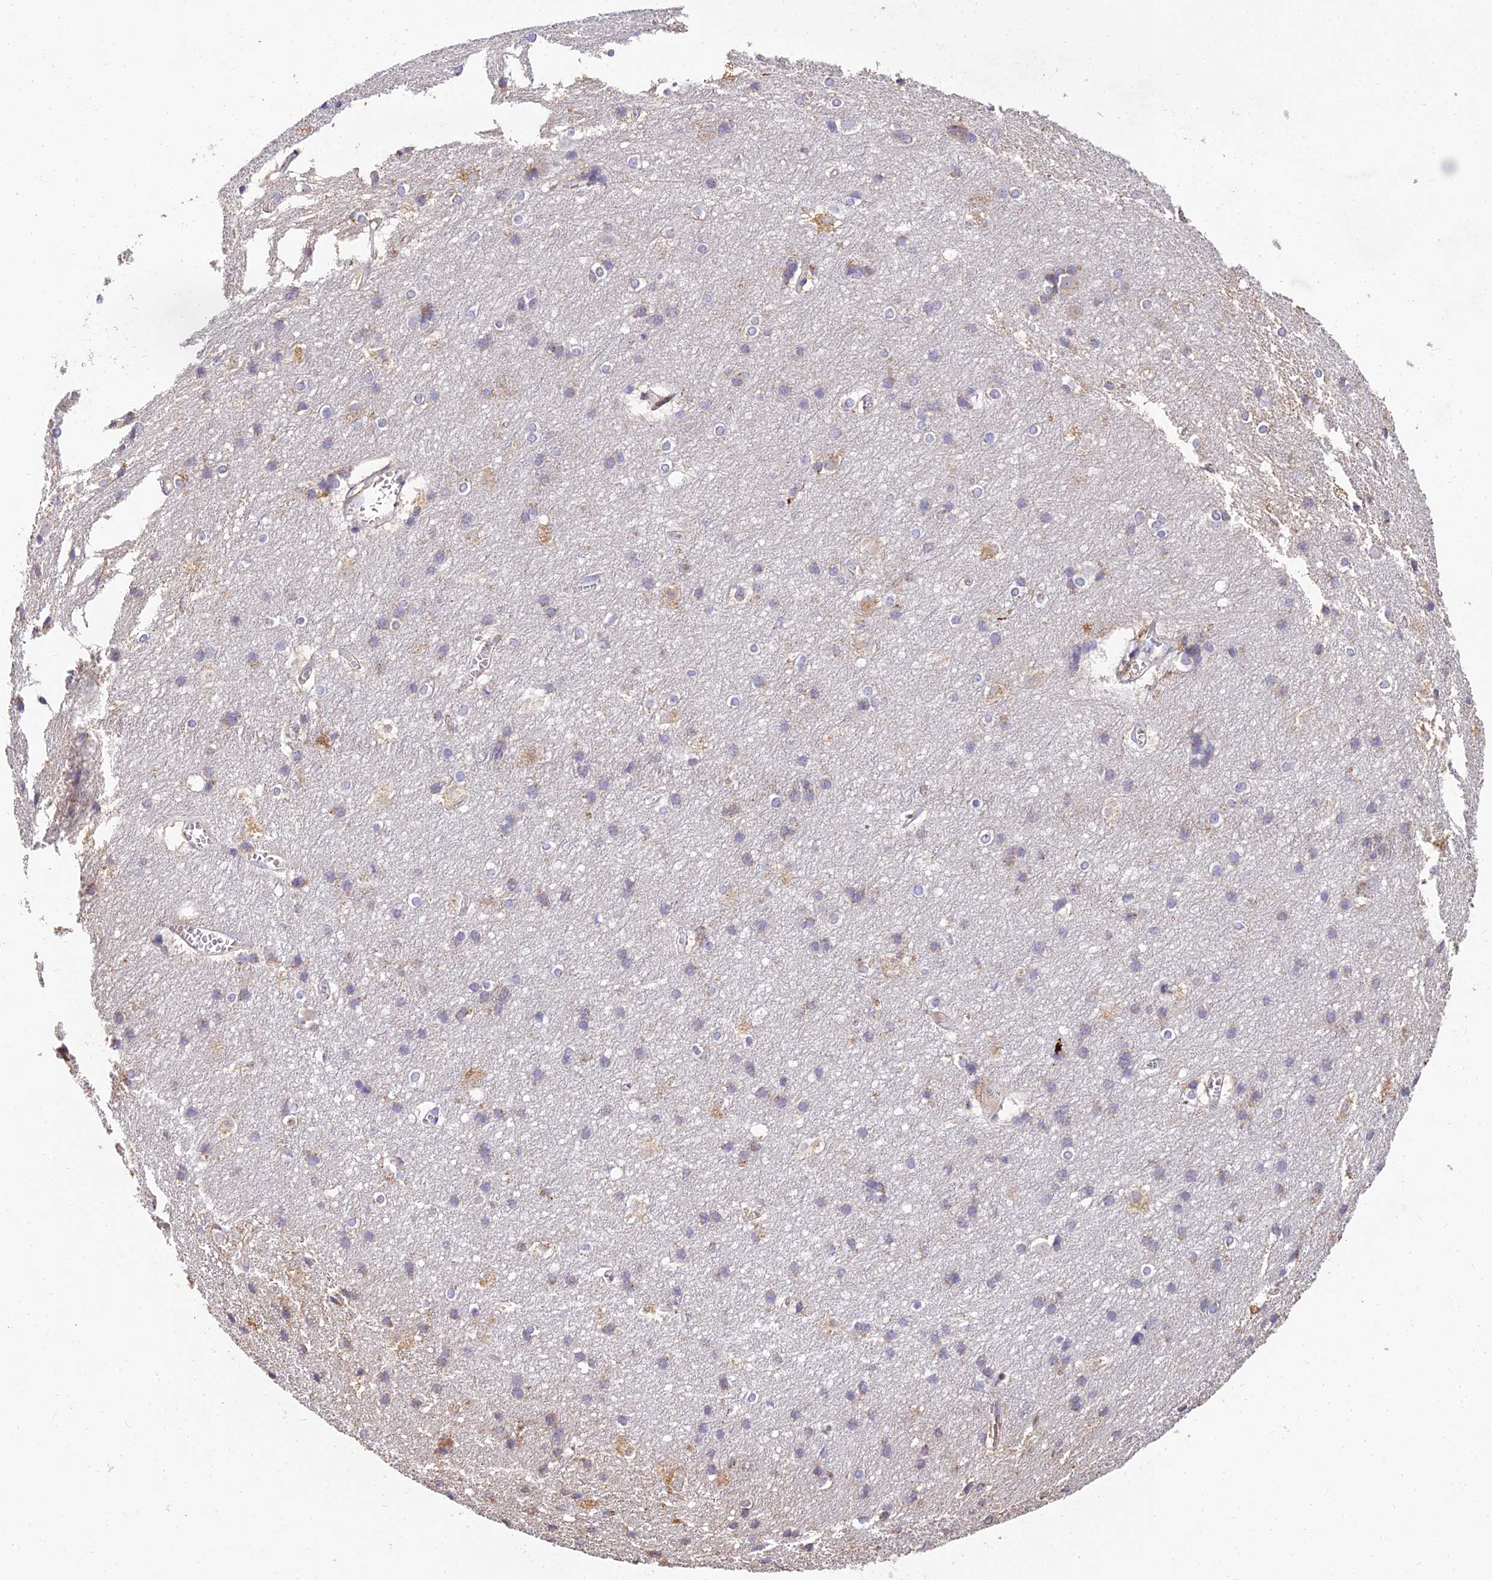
{"staining": {"intensity": "moderate", "quantity": ">75%", "location": "cytoplasmic/membranous"}, "tissue": "cerebral cortex", "cell_type": "Endothelial cells", "image_type": "normal", "snomed": [{"axis": "morphology", "description": "Normal tissue, NOS"}, {"axis": "topography", "description": "Cerebral cortex"}], "caption": "About >75% of endothelial cells in unremarkable human cerebral cortex demonstrate moderate cytoplasmic/membranous protein positivity as visualized by brown immunohistochemical staining.", "gene": "ARL8A", "patient": {"sex": "male", "age": 54}}